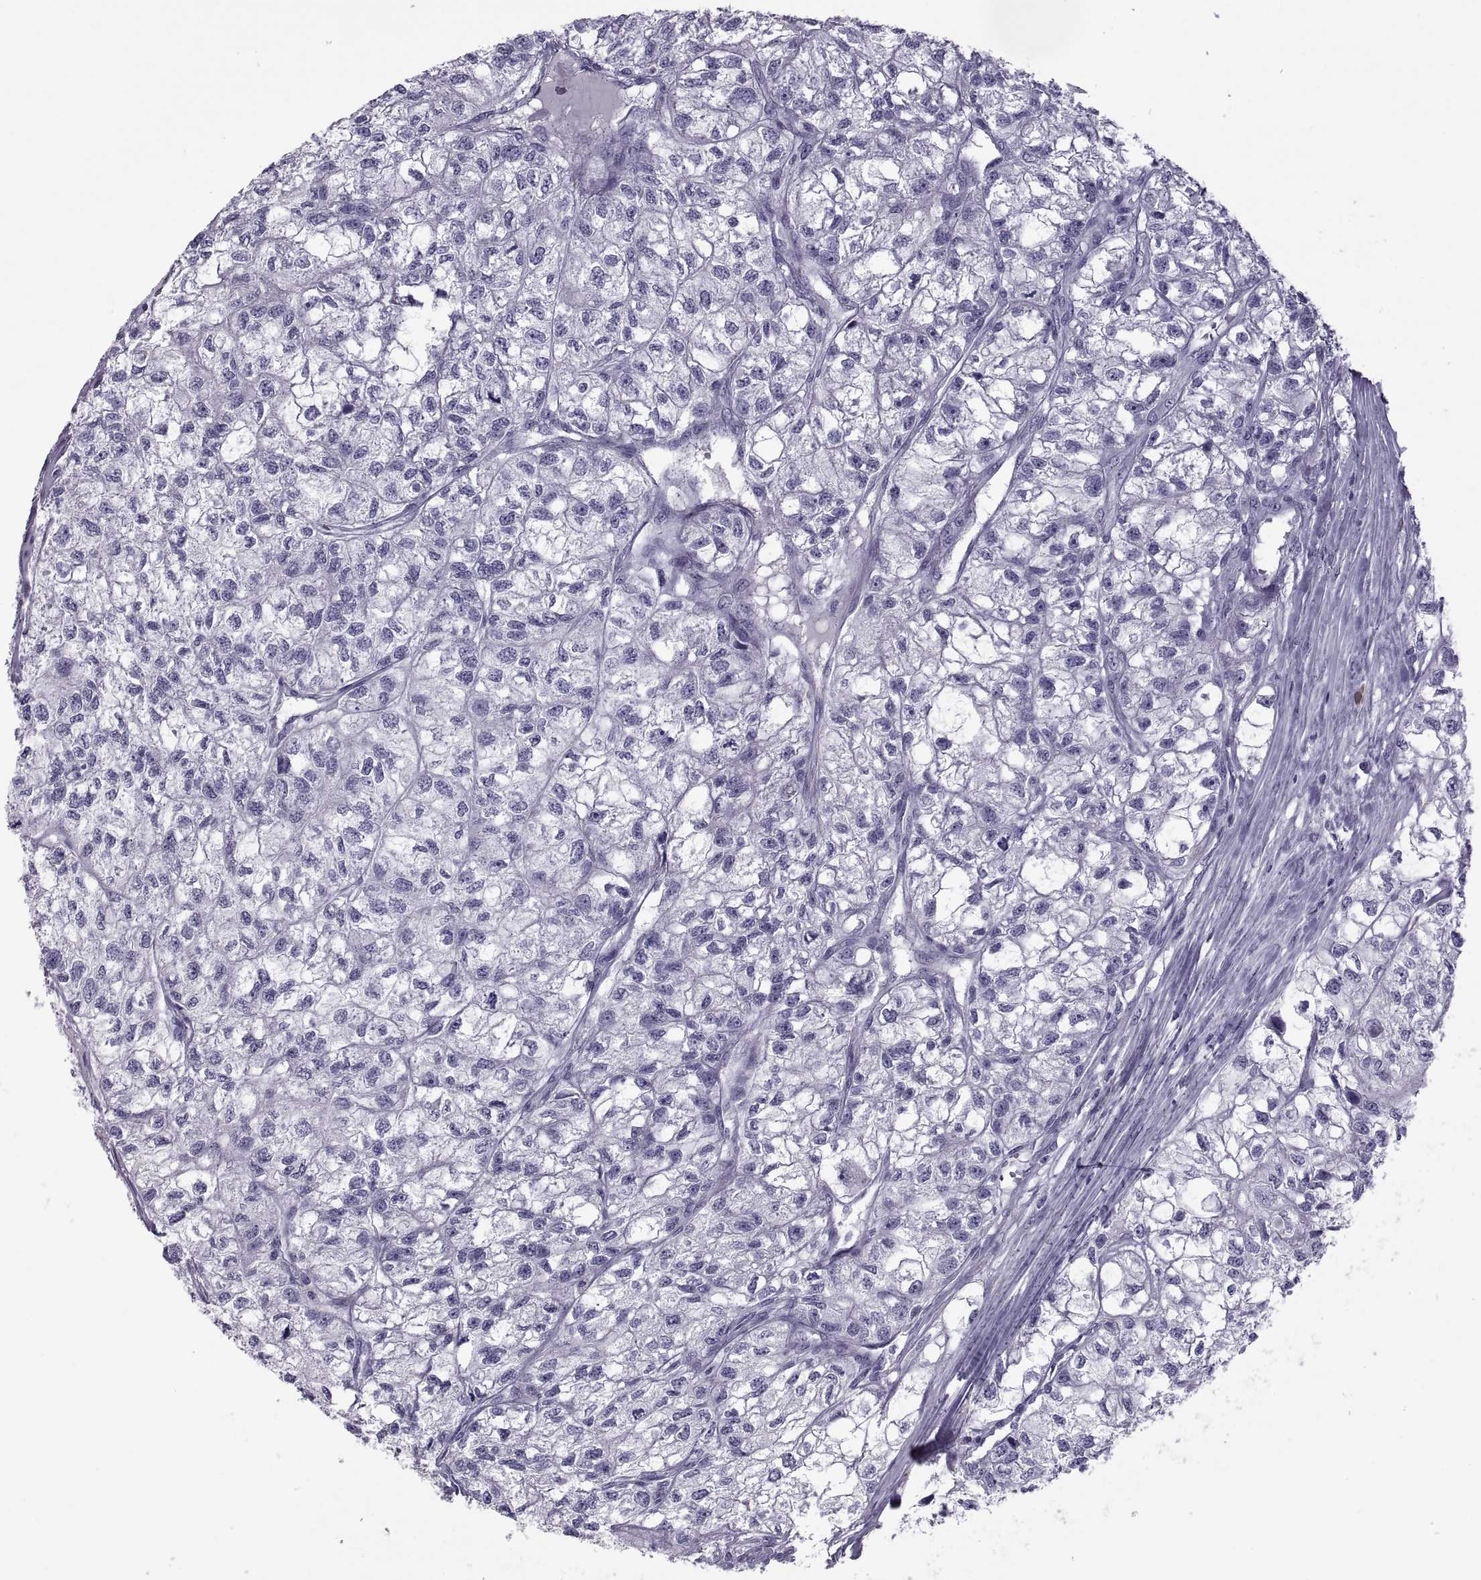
{"staining": {"intensity": "negative", "quantity": "none", "location": "none"}, "tissue": "renal cancer", "cell_type": "Tumor cells", "image_type": "cancer", "snomed": [{"axis": "morphology", "description": "Adenocarcinoma, NOS"}, {"axis": "topography", "description": "Kidney"}], "caption": "Immunohistochemical staining of renal adenocarcinoma displays no significant positivity in tumor cells.", "gene": "MAGEB1", "patient": {"sex": "male", "age": 56}}